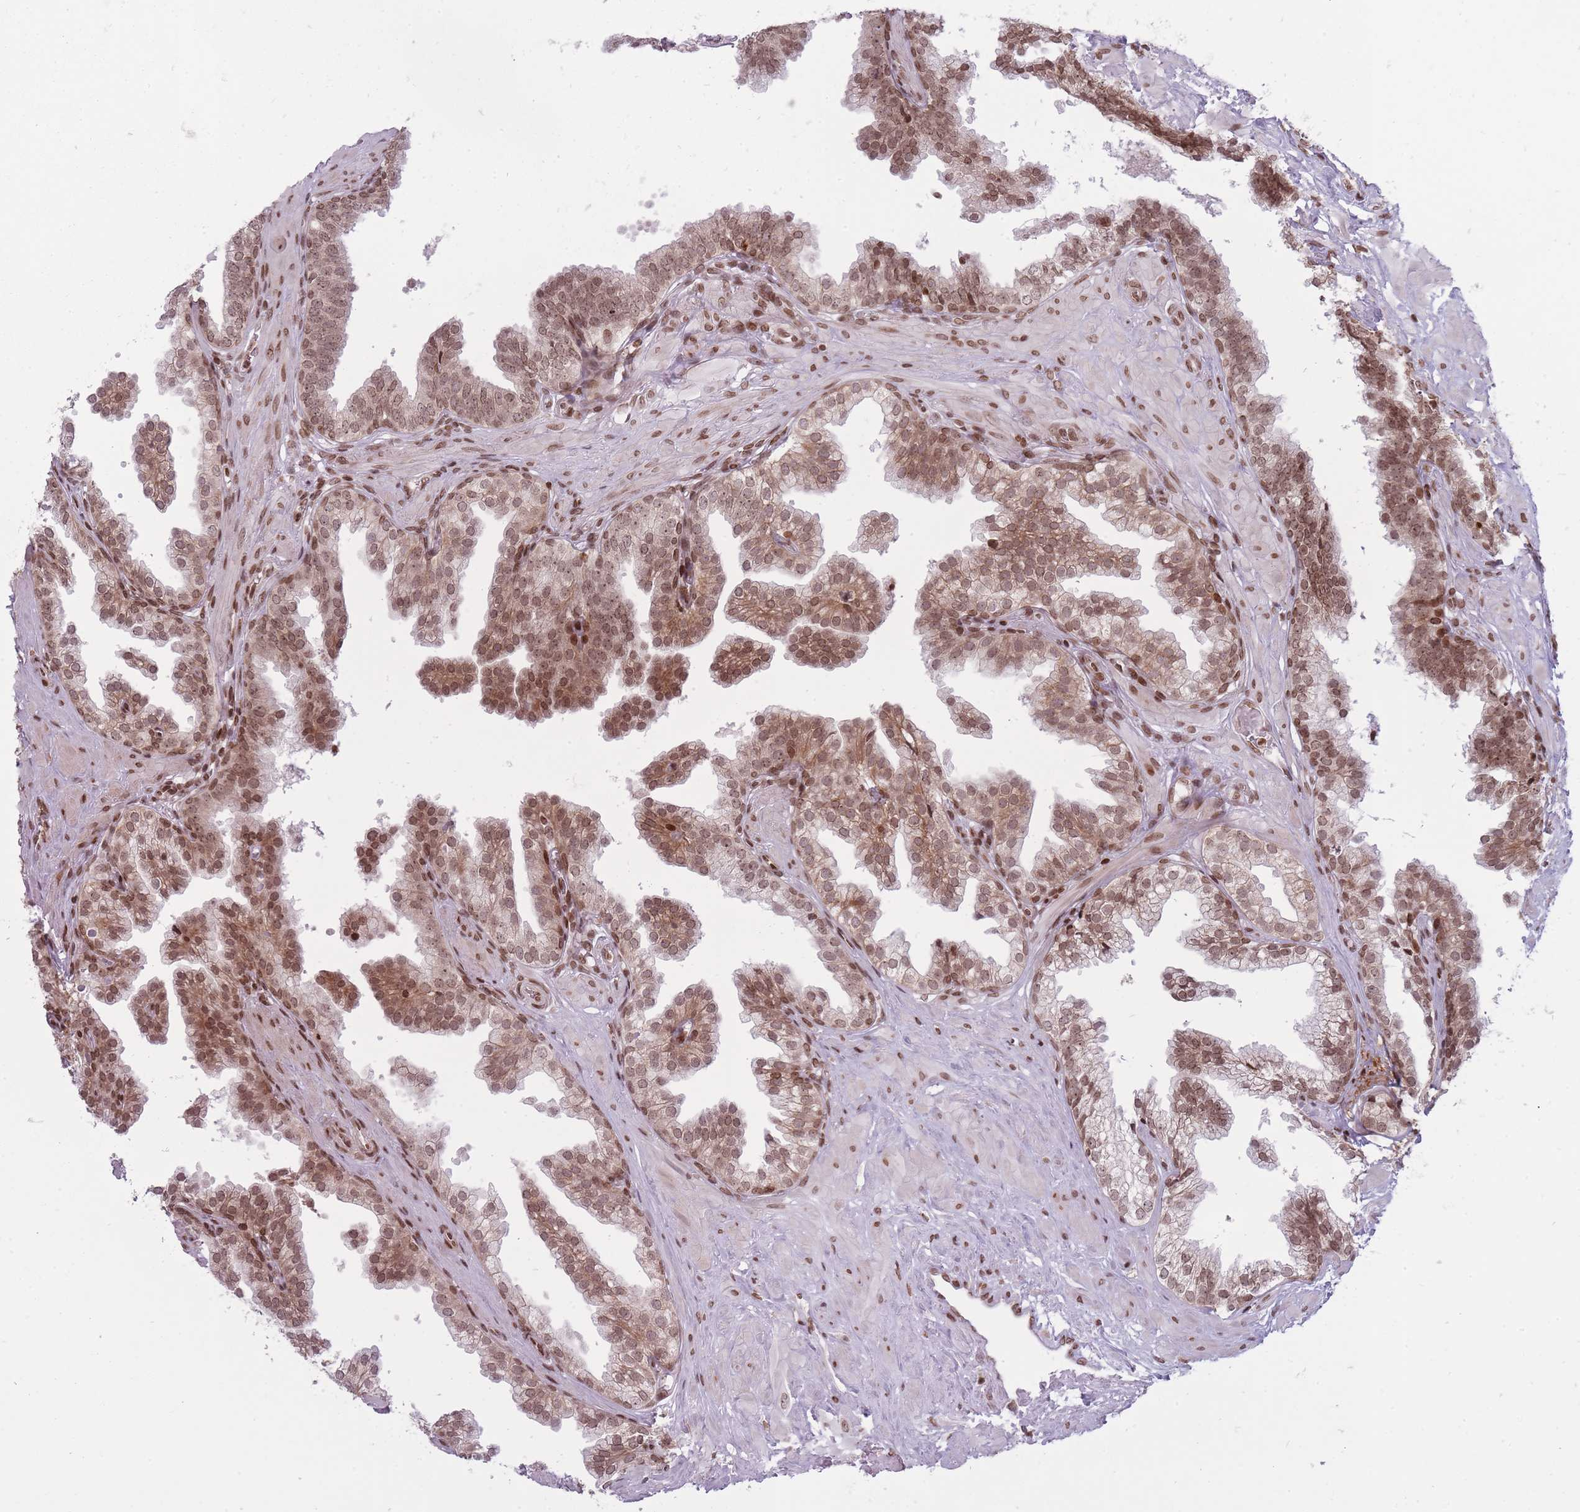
{"staining": {"intensity": "moderate", "quantity": ">75%", "location": "cytoplasmic/membranous,nuclear"}, "tissue": "prostate", "cell_type": "Glandular cells", "image_type": "normal", "snomed": [{"axis": "morphology", "description": "Normal tissue, NOS"}, {"axis": "topography", "description": "Prostate"}, {"axis": "topography", "description": "Peripheral nerve tissue"}], "caption": "Prostate stained with DAB immunohistochemistry (IHC) shows medium levels of moderate cytoplasmic/membranous,nuclear expression in about >75% of glandular cells.", "gene": "TMC6", "patient": {"sex": "male", "age": 55}}